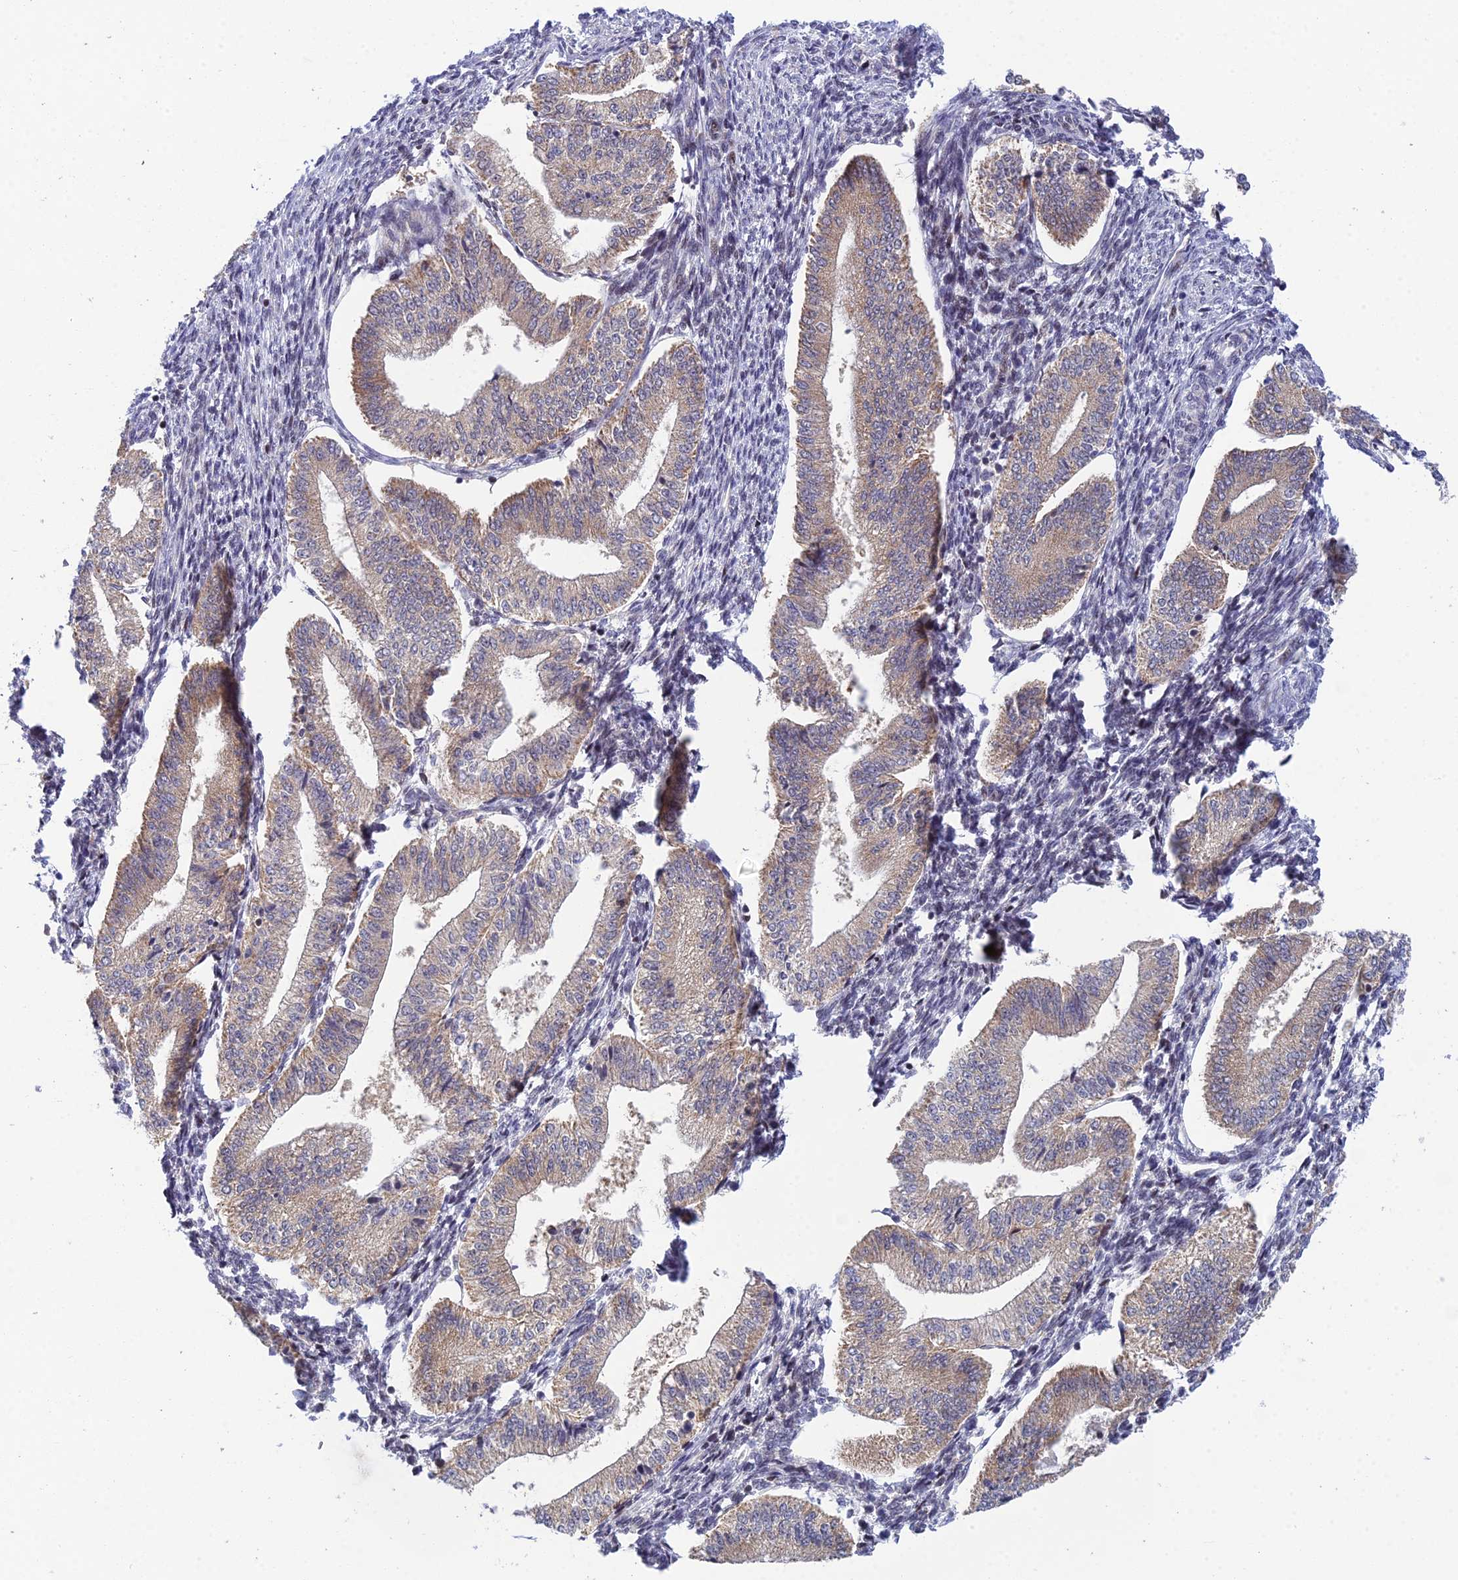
{"staining": {"intensity": "negative", "quantity": "none", "location": "none"}, "tissue": "endometrium", "cell_type": "Cells in endometrial stroma", "image_type": "normal", "snomed": [{"axis": "morphology", "description": "Normal tissue, NOS"}, {"axis": "topography", "description": "Endometrium"}], "caption": "This histopathology image is of unremarkable endometrium stained with immunohistochemistry (IHC) to label a protein in brown with the nuclei are counter-stained blue. There is no expression in cells in endometrial stroma.", "gene": "ELOA2", "patient": {"sex": "female", "age": 34}}